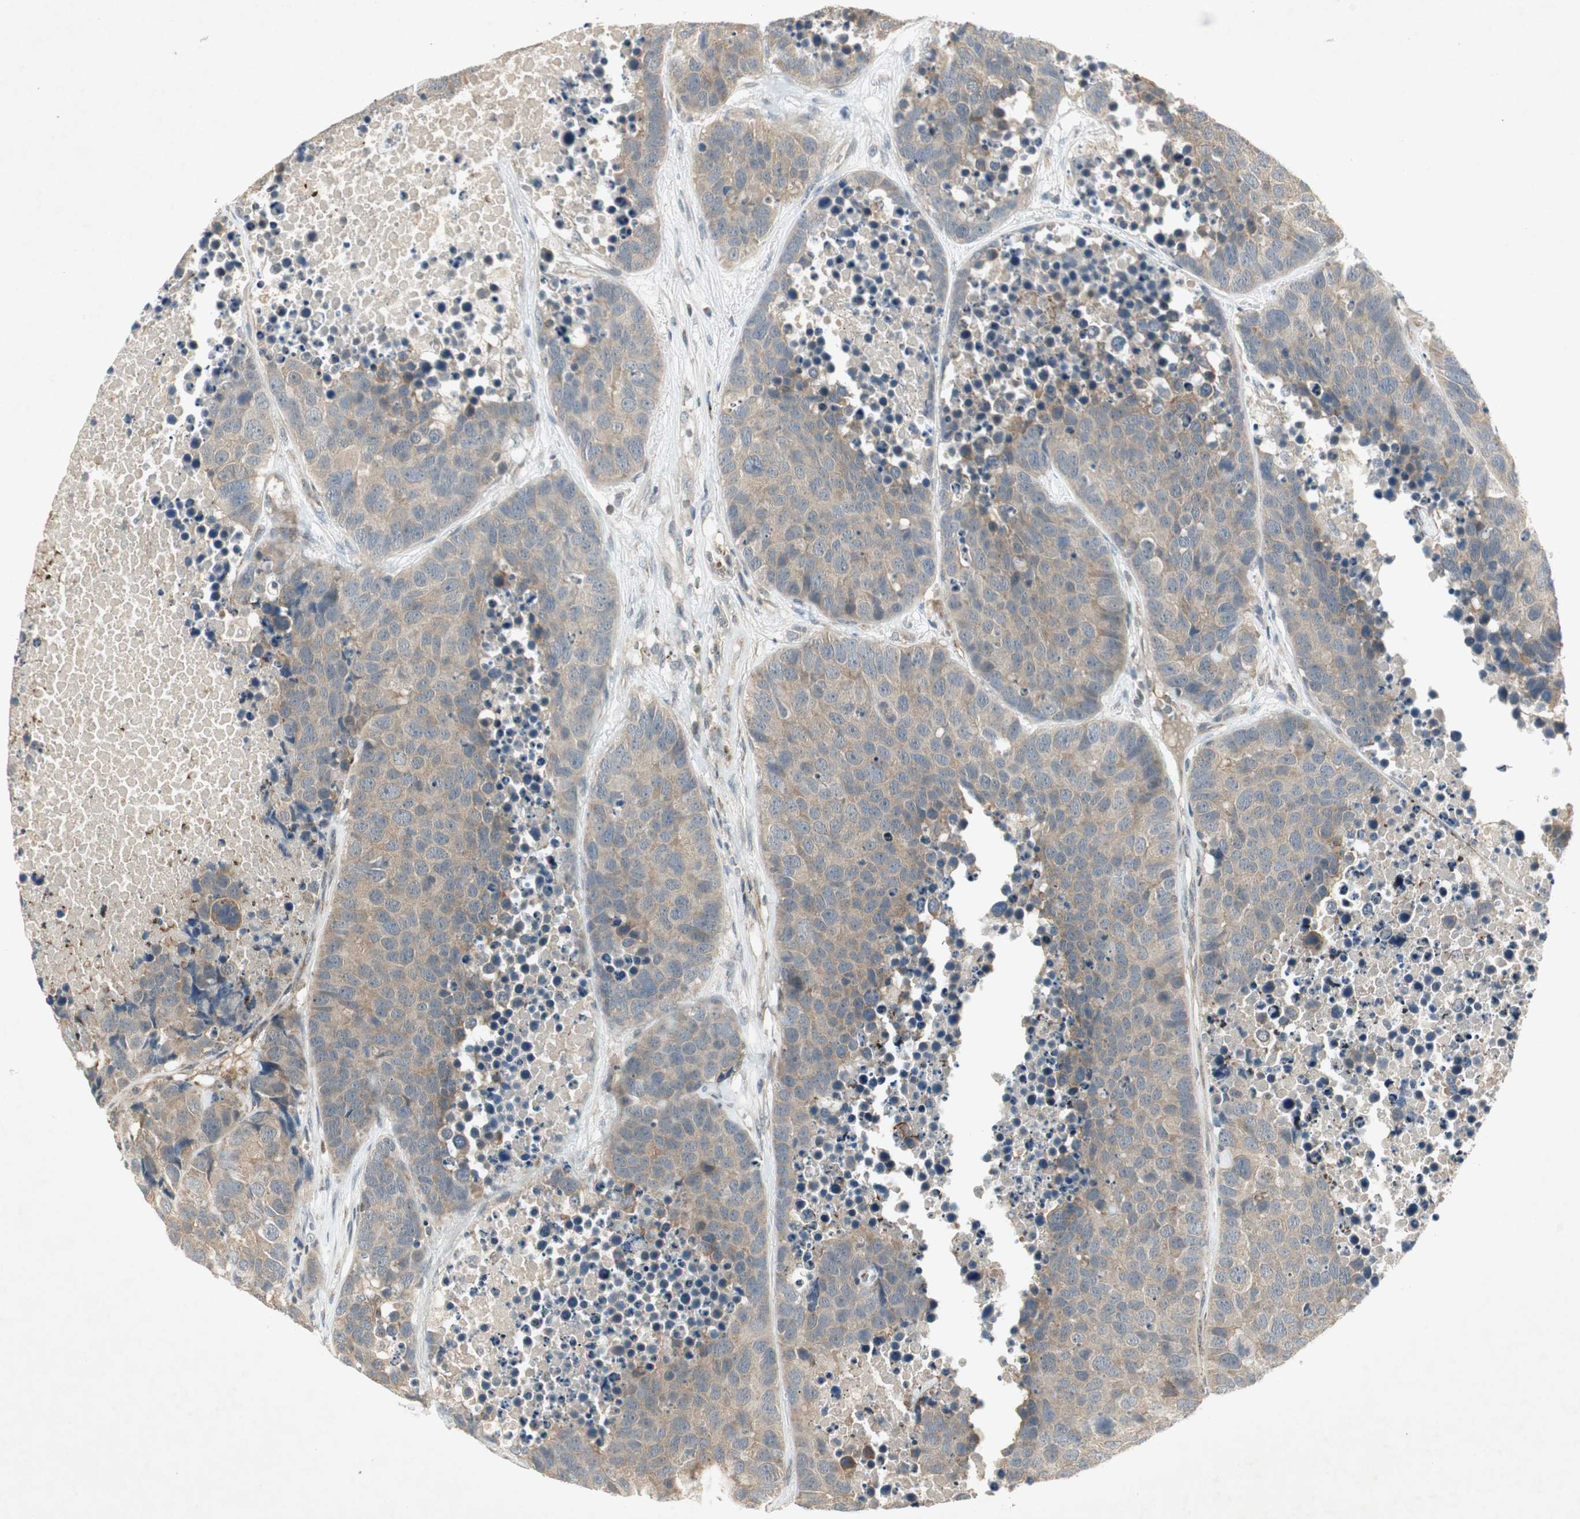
{"staining": {"intensity": "moderate", "quantity": ">75%", "location": "cytoplasmic/membranous"}, "tissue": "carcinoid", "cell_type": "Tumor cells", "image_type": "cancer", "snomed": [{"axis": "morphology", "description": "Carcinoid, malignant, NOS"}, {"axis": "topography", "description": "Lung"}], "caption": "There is medium levels of moderate cytoplasmic/membranous positivity in tumor cells of carcinoid, as demonstrated by immunohistochemical staining (brown color).", "gene": "USP2", "patient": {"sex": "male", "age": 60}}